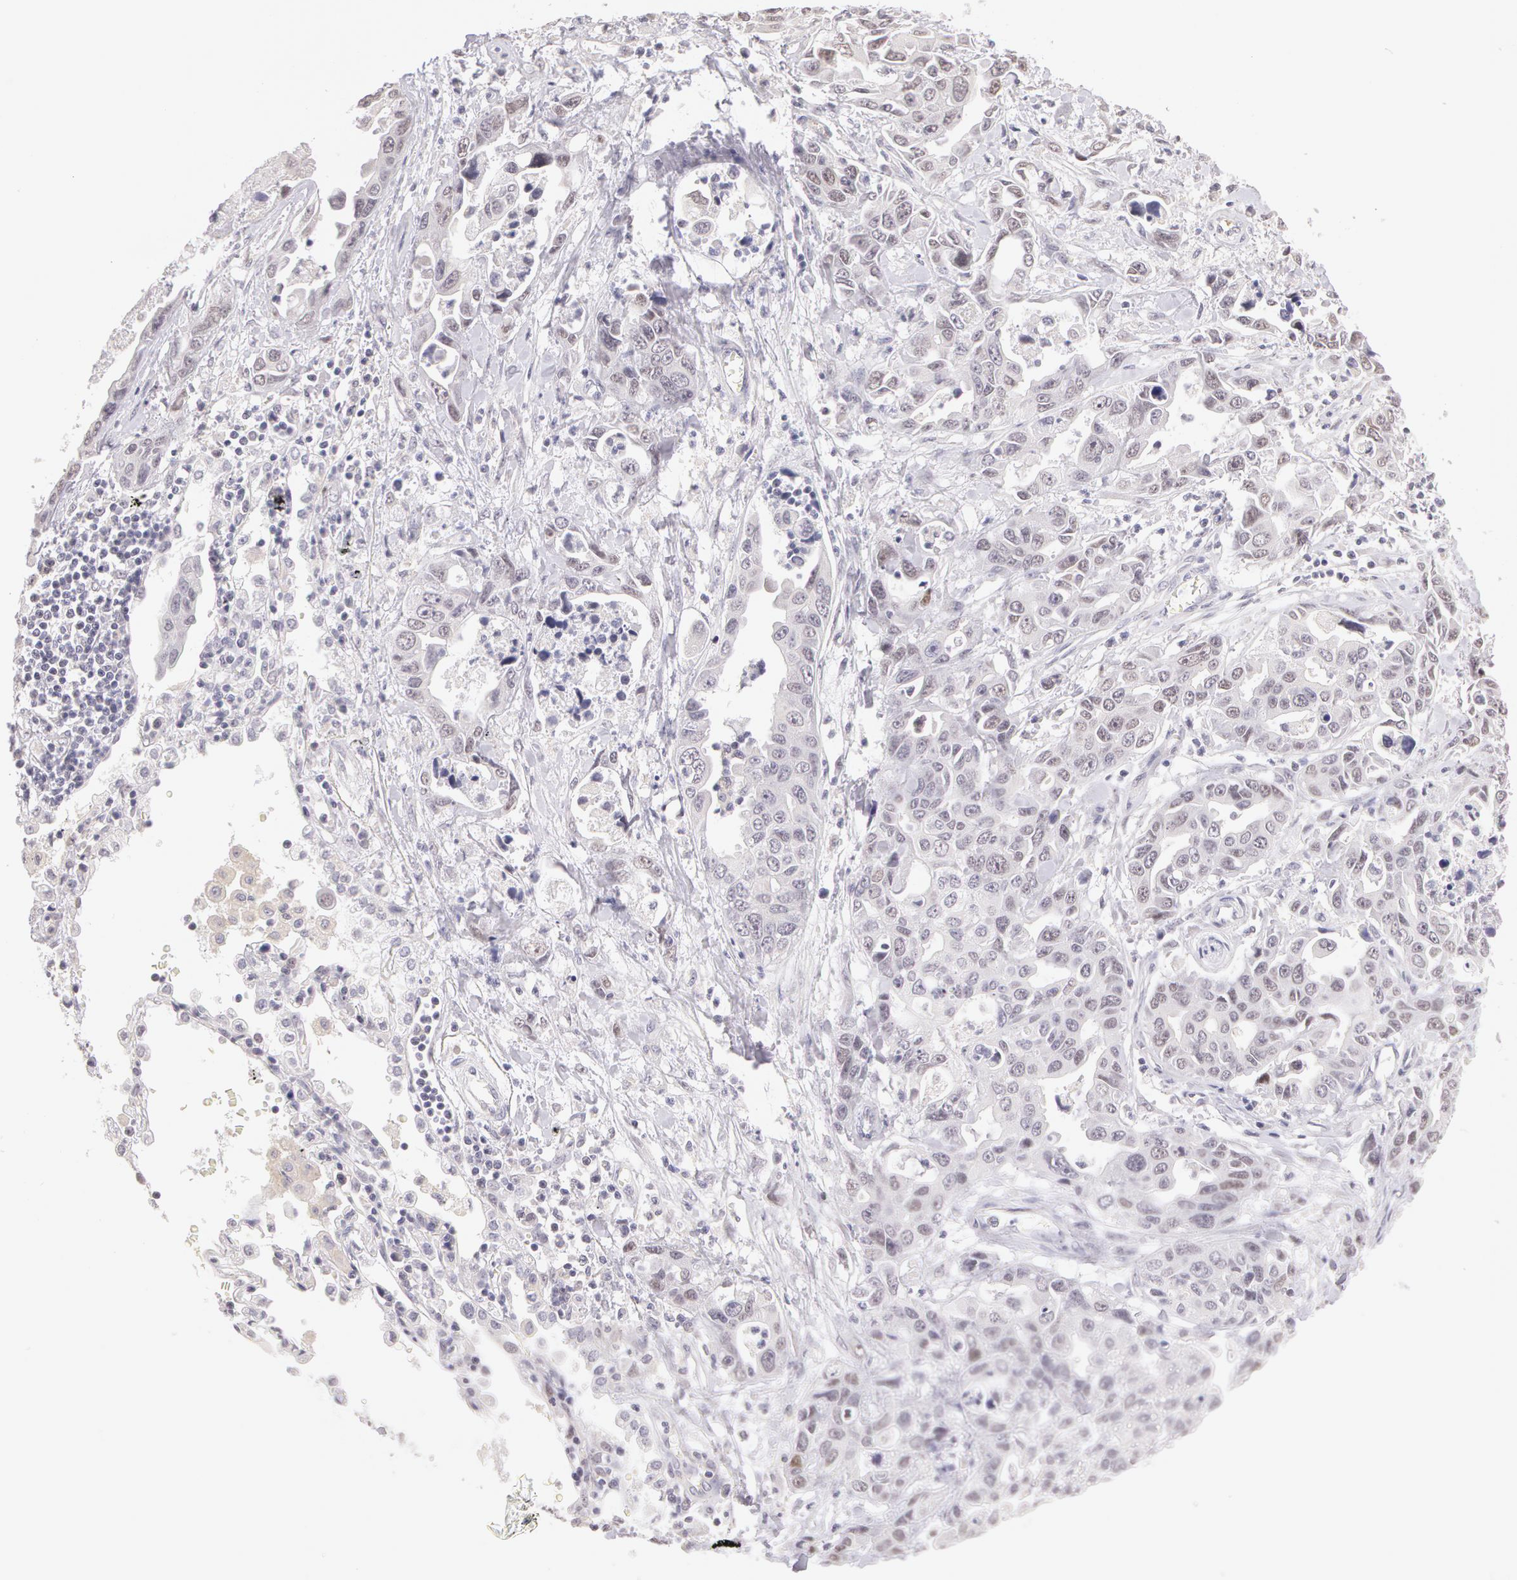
{"staining": {"intensity": "negative", "quantity": "none", "location": "none"}, "tissue": "lung cancer", "cell_type": "Tumor cells", "image_type": "cancer", "snomed": [{"axis": "morphology", "description": "Adenocarcinoma, NOS"}, {"axis": "topography", "description": "Lung"}], "caption": "Photomicrograph shows no protein positivity in tumor cells of lung adenocarcinoma tissue.", "gene": "ZNF597", "patient": {"sex": "male", "age": 64}}